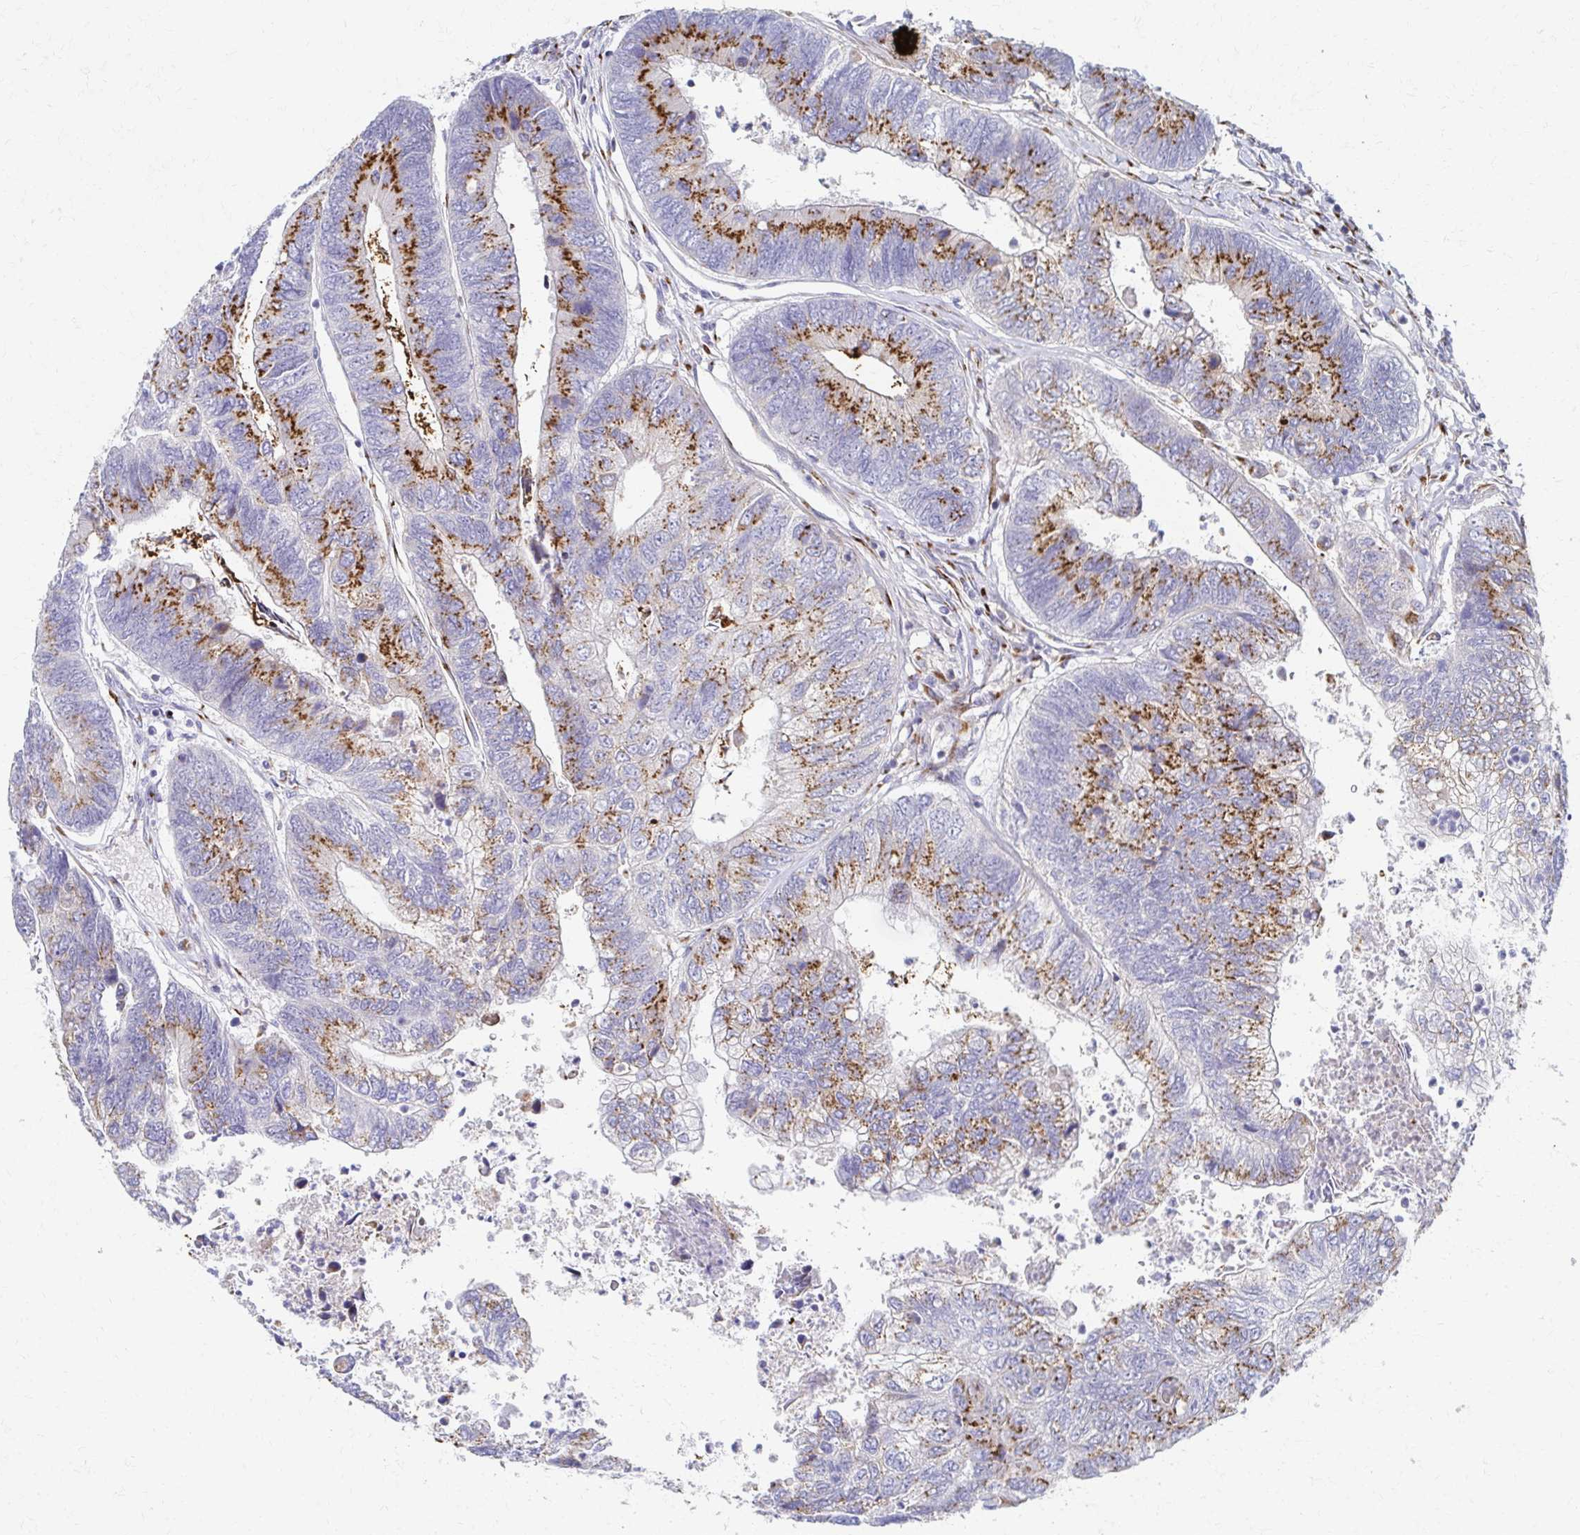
{"staining": {"intensity": "moderate", "quantity": ">75%", "location": "cytoplasmic/membranous"}, "tissue": "colorectal cancer", "cell_type": "Tumor cells", "image_type": "cancer", "snomed": [{"axis": "morphology", "description": "Adenocarcinoma, NOS"}, {"axis": "topography", "description": "Colon"}], "caption": "This photomicrograph demonstrates immunohistochemistry staining of human colorectal adenocarcinoma, with medium moderate cytoplasmic/membranous expression in approximately >75% of tumor cells.", "gene": "TM9SF1", "patient": {"sex": "female", "age": 67}}